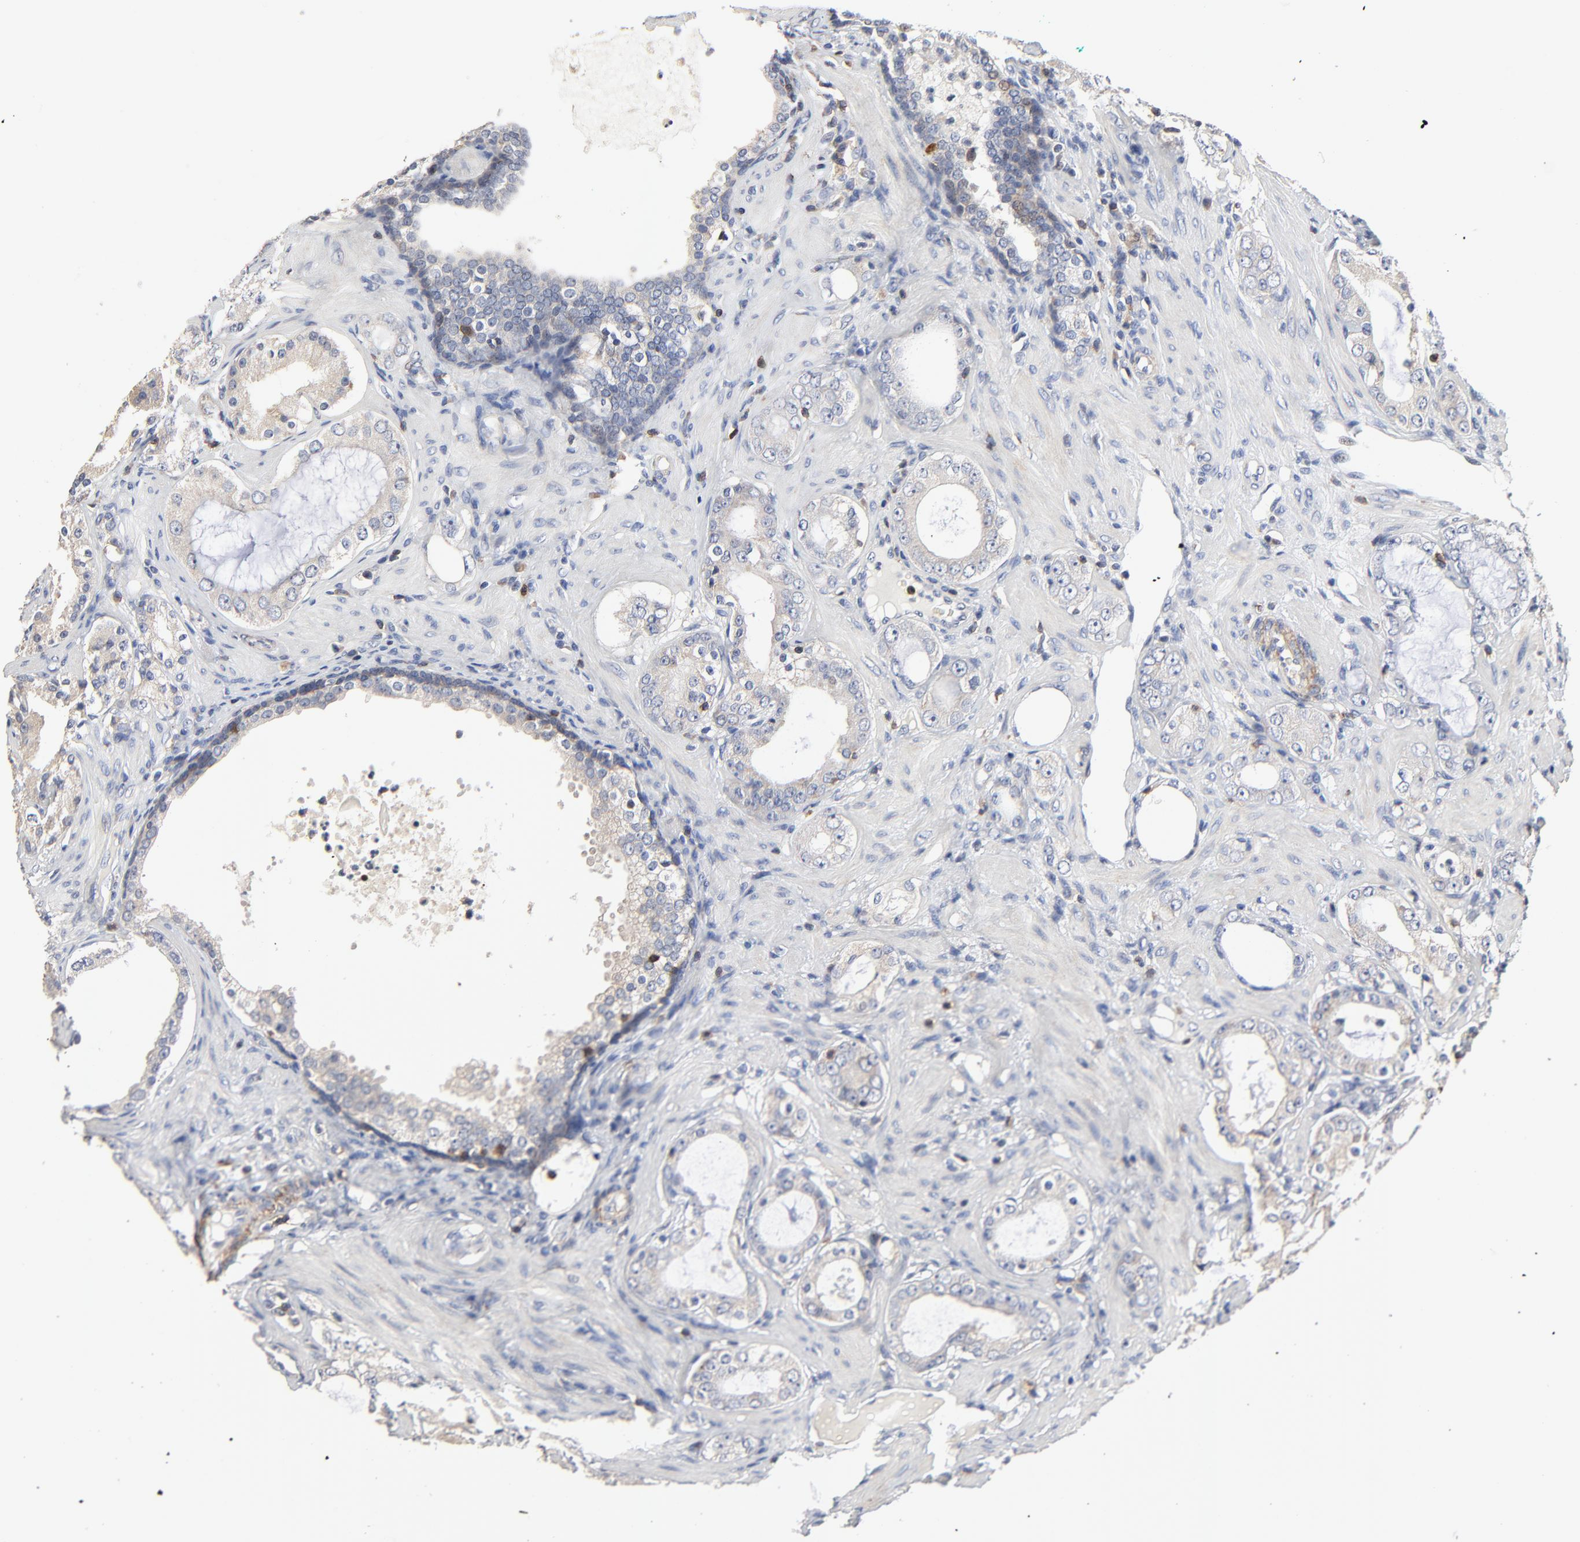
{"staining": {"intensity": "weak", "quantity": "<25%", "location": "cytoplasmic/membranous"}, "tissue": "prostate cancer", "cell_type": "Tumor cells", "image_type": "cancer", "snomed": [{"axis": "morphology", "description": "Adenocarcinoma, Medium grade"}, {"axis": "topography", "description": "Prostate"}], "caption": "IHC of human prostate cancer (adenocarcinoma (medium-grade)) reveals no positivity in tumor cells.", "gene": "SKAP1", "patient": {"sex": "male", "age": 73}}